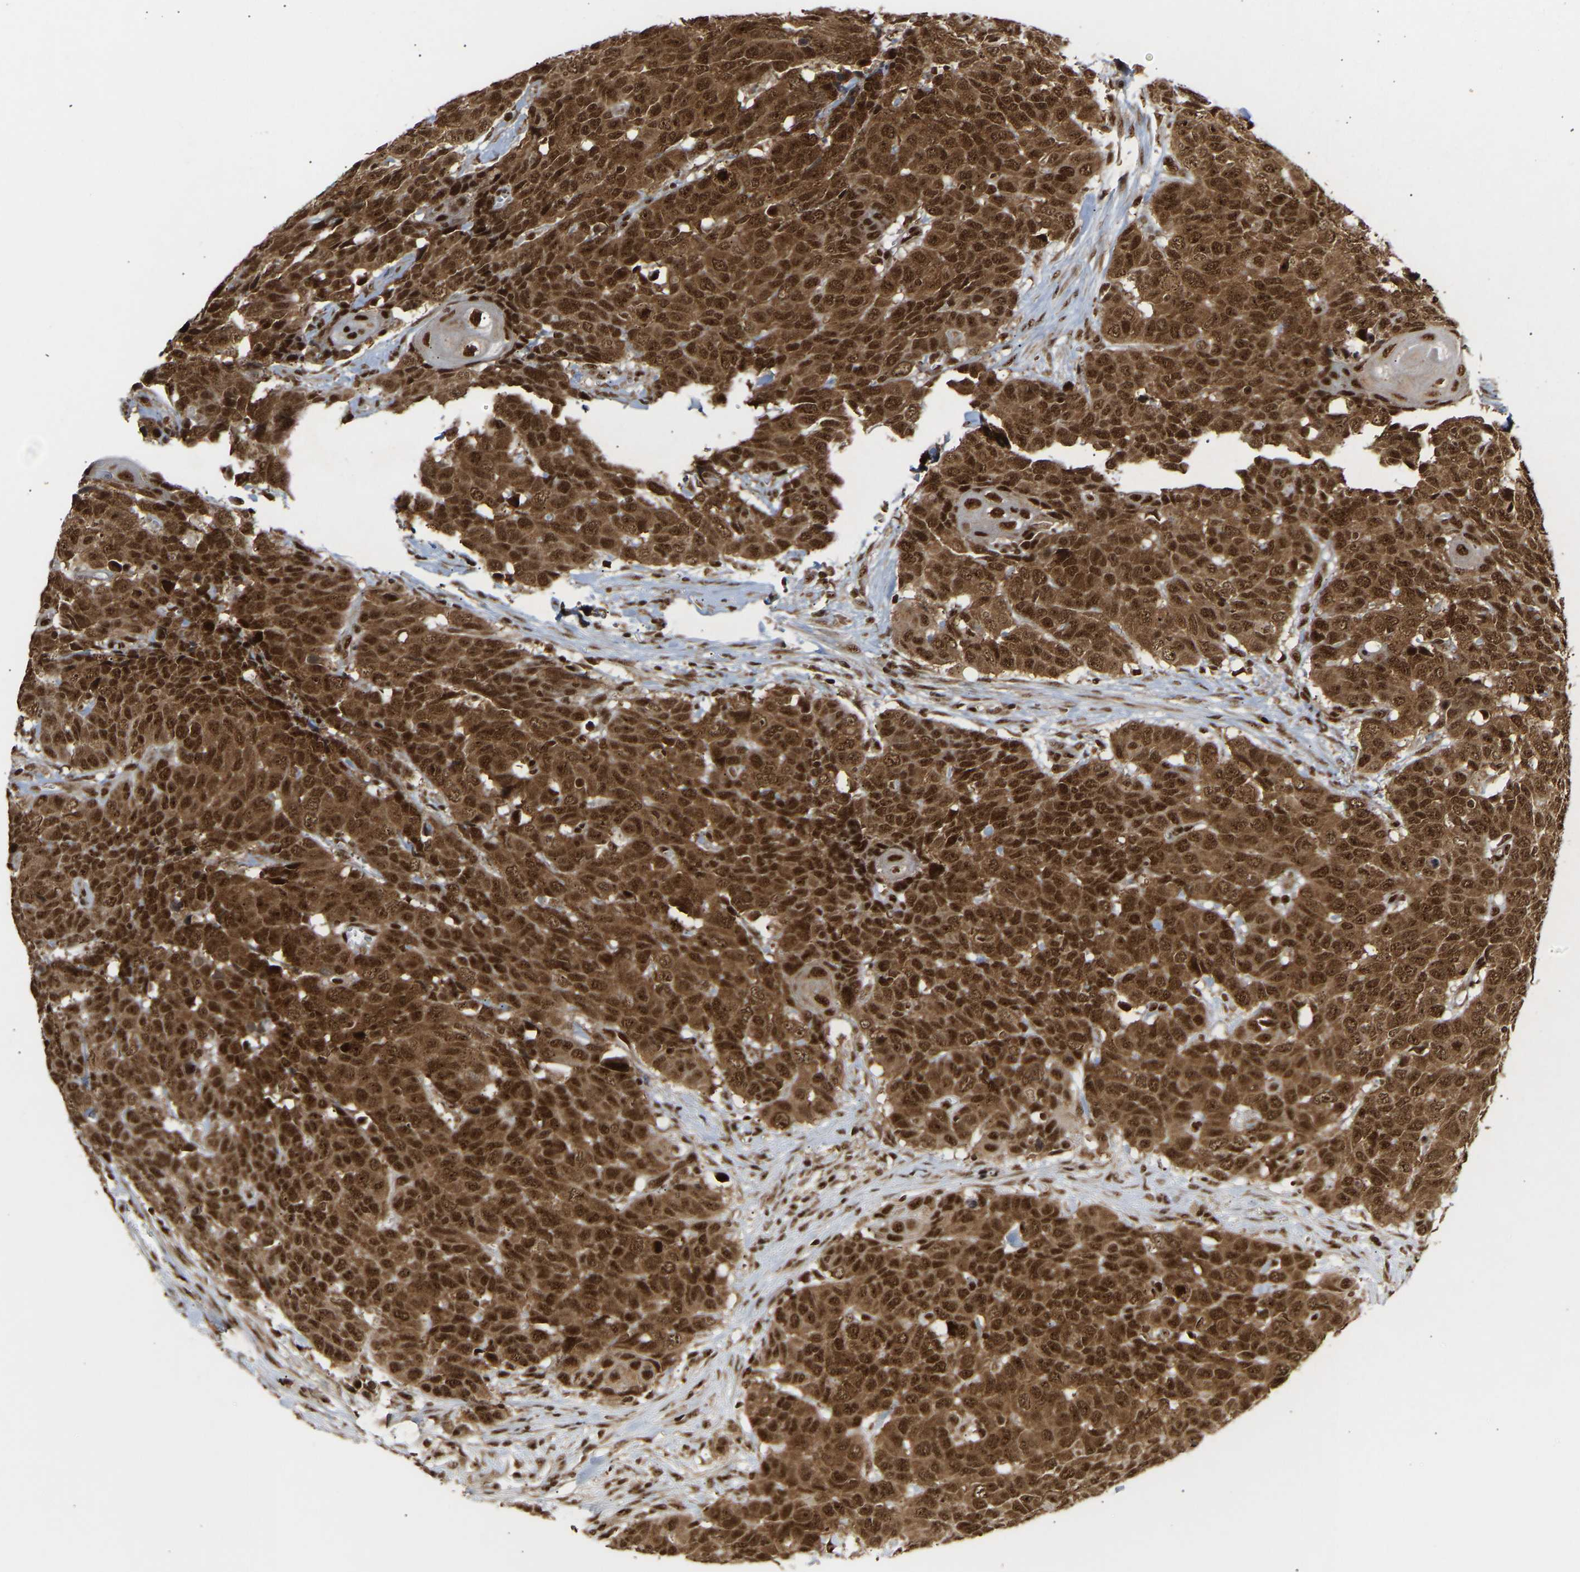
{"staining": {"intensity": "strong", "quantity": ">75%", "location": "cytoplasmic/membranous,nuclear"}, "tissue": "head and neck cancer", "cell_type": "Tumor cells", "image_type": "cancer", "snomed": [{"axis": "morphology", "description": "Squamous cell carcinoma, NOS"}, {"axis": "topography", "description": "Head-Neck"}], "caption": "Immunohistochemistry (IHC) histopathology image of neoplastic tissue: human head and neck squamous cell carcinoma stained using immunohistochemistry (IHC) demonstrates high levels of strong protein expression localized specifically in the cytoplasmic/membranous and nuclear of tumor cells, appearing as a cytoplasmic/membranous and nuclear brown color.", "gene": "ALYREF", "patient": {"sex": "male", "age": 66}}